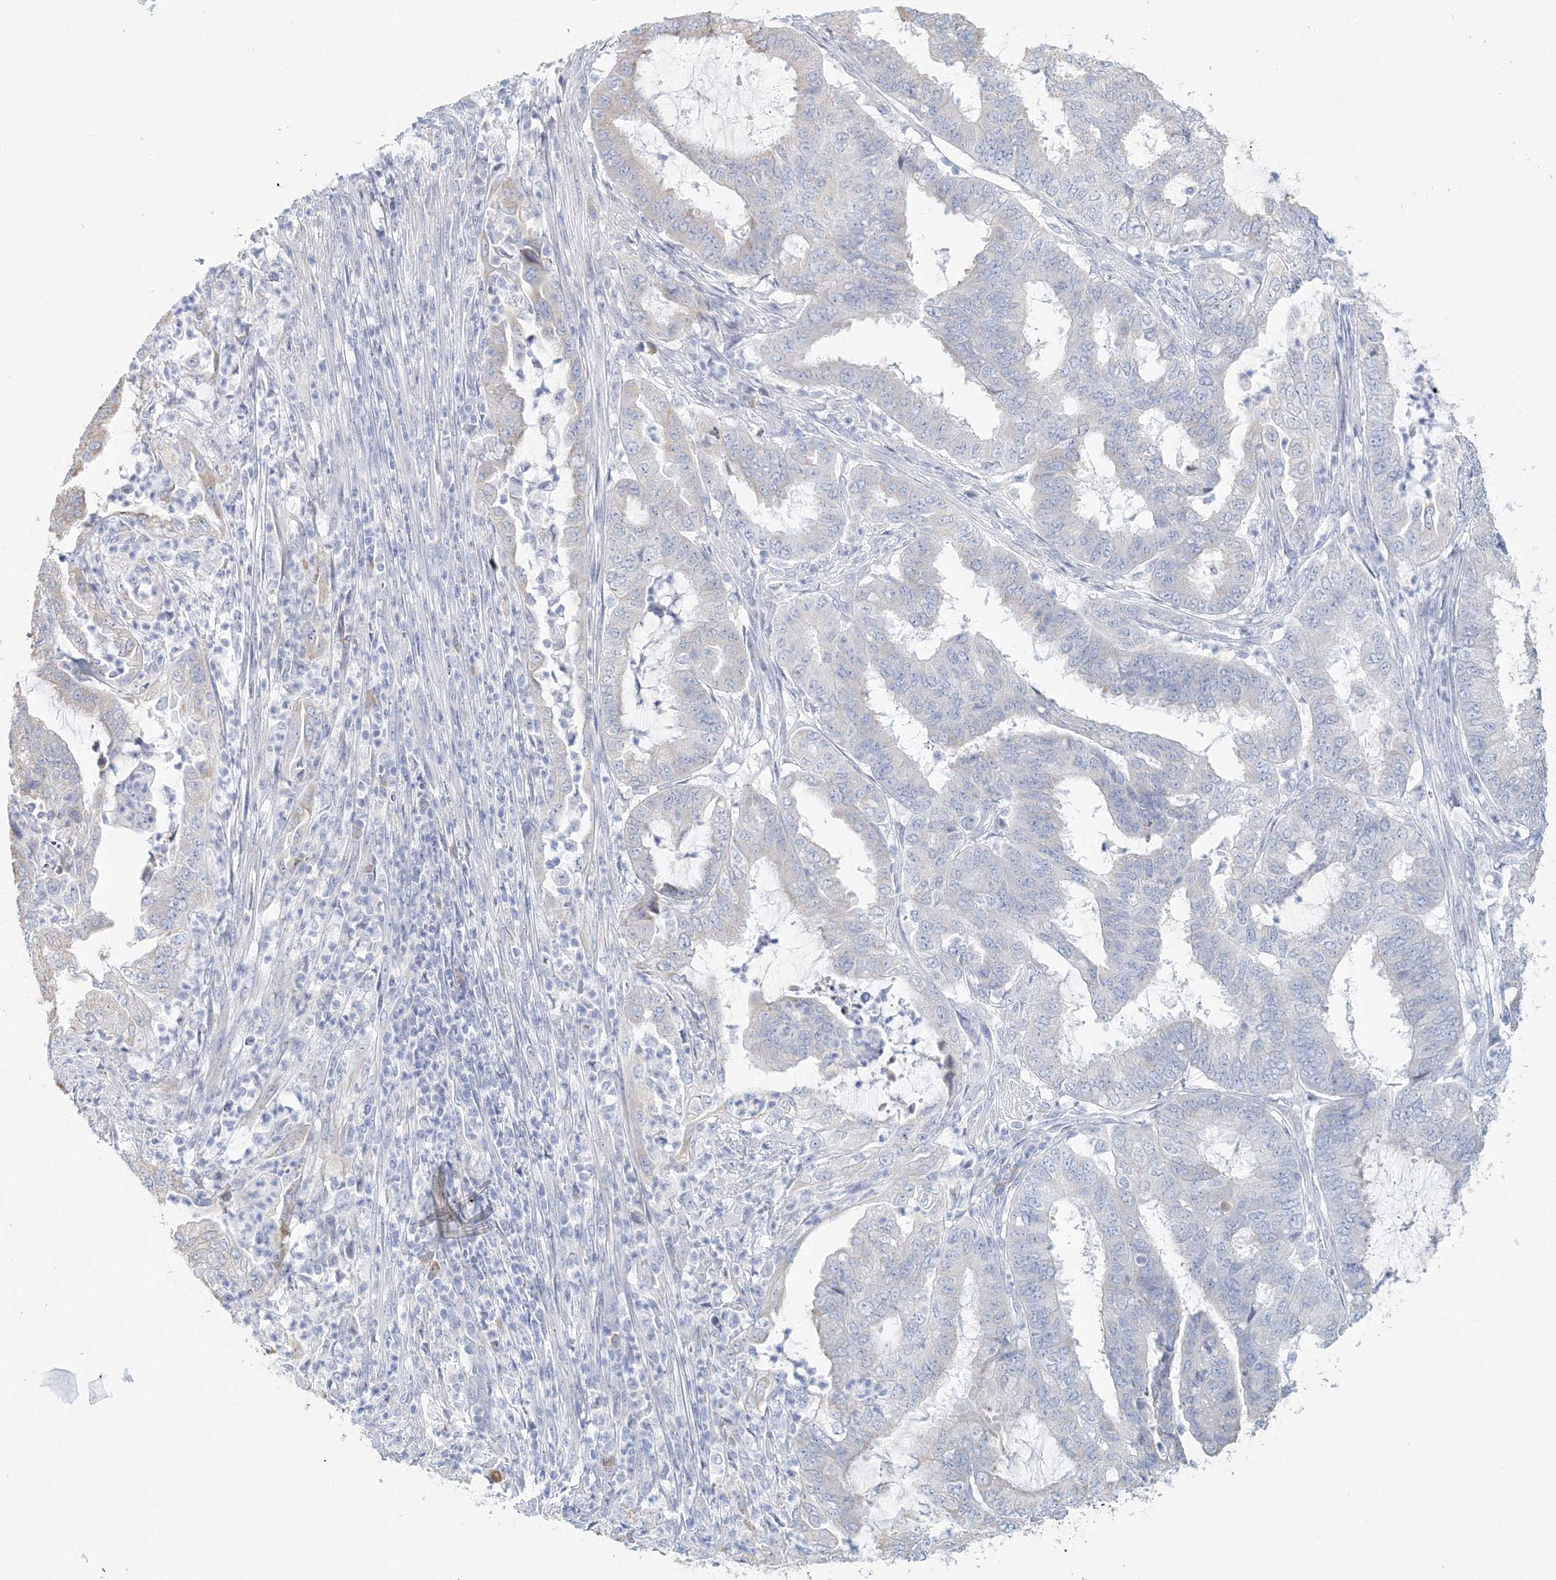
{"staining": {"intensity": "weak", "quantity": "<25%", "location": "cytoplasmic/membranous"}, "tissue": "endometrial cancer", "cell_type": "Tumor cells", "image_type": "cancer", "snomed": [{"axis": "morphology", "description": "Adenocarcinoma, NOS"}, {"axis": "topography", "description": "Endometrium"}], "caption": "Immunohistochemical staining of human endometrial cancer (adenocarcinoma) reveals no significant positivity in tumor cells.", "gene": "VSIG1", "patient": {"sex": "female", "age": 51}}